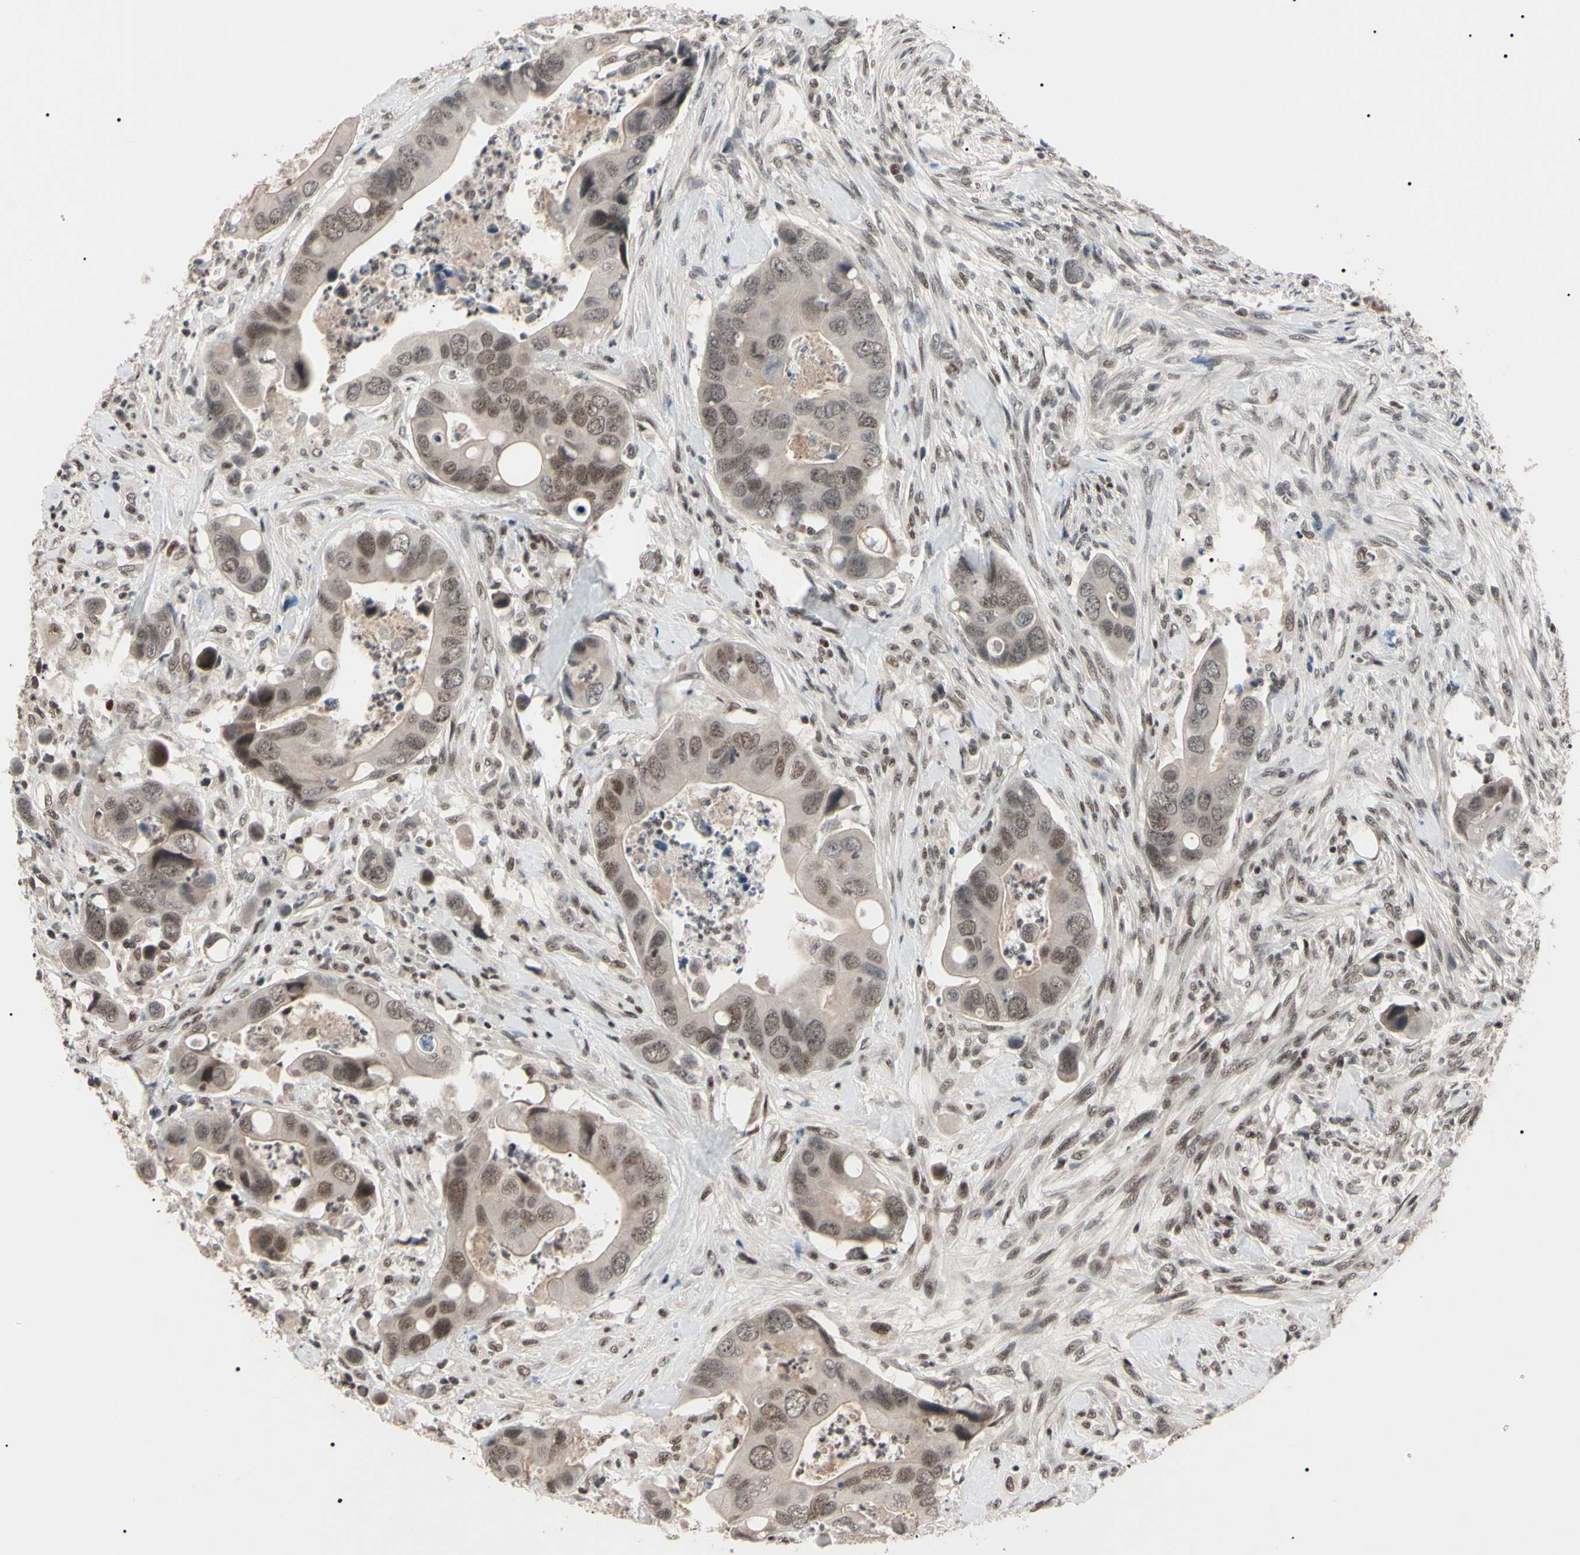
{"staining": {"intensity": "weak", "quantity": "25%-75%", "location": "nuclear"}, "tissue": "colorectal cancer", "cell_type": "Tumor cells", "image_type": "cancer", "snomed": [{"axis": "morphology", "description": "Adenocarcinoma, NOS"}, {"axis": "topography", "description": "Rectum"}], "caption": "Approximately 25%-75% of tumor cells in human adenocarcinoma (colorectal) reveal weak nuclear protein expression as visualized by brown immunohistochemical staining.", "gene": "YY1", "patient": {"sex": "female", "age": 57}}